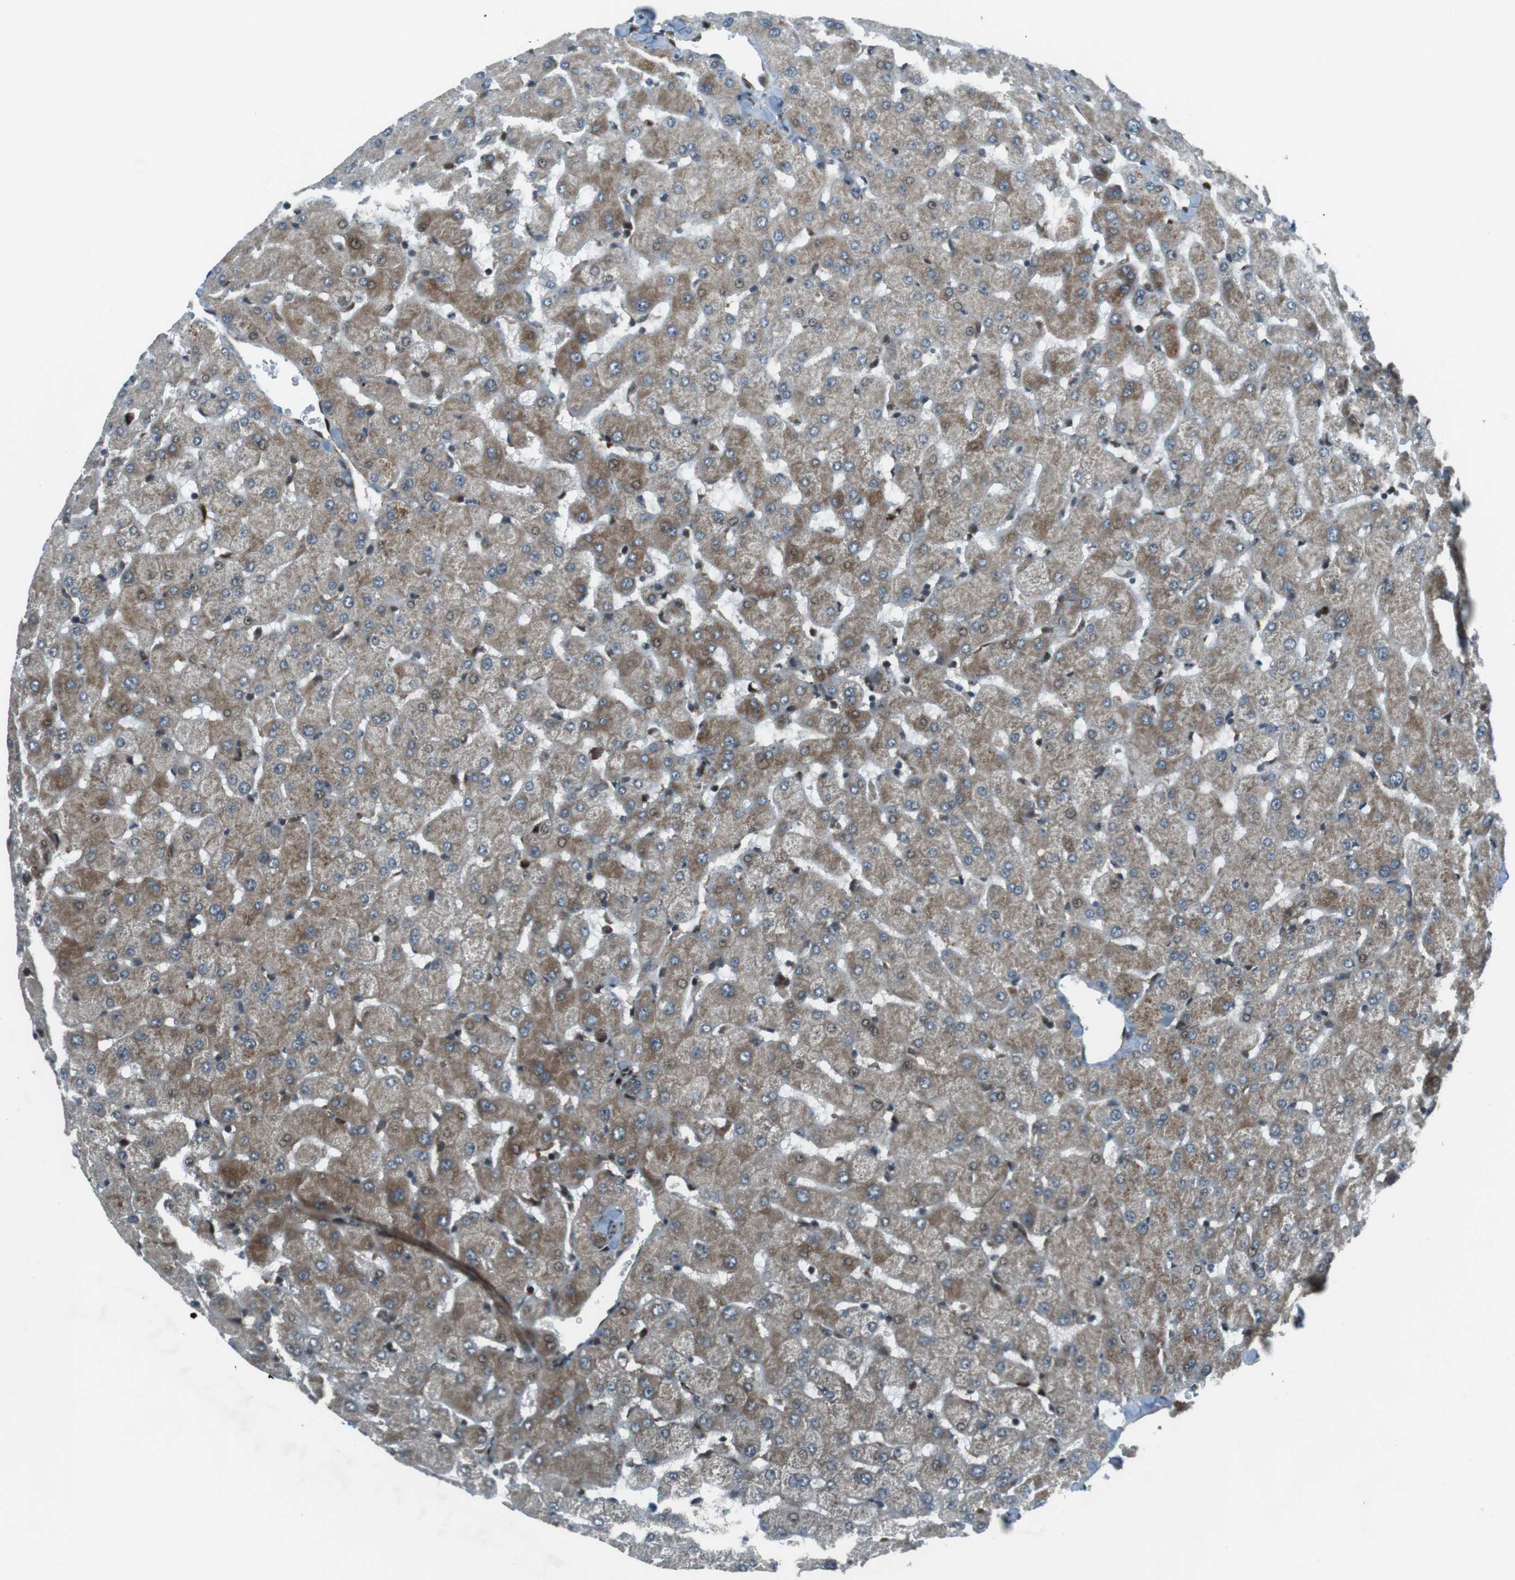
{"staining": {"intensity": "moderate", "quantity": ">75%", "location": "cytoplasmic/membranous"}, "tissue": "liver", "cell_type": "Cholangiocytes", "image_type": "normal", "snomed": [{"axis": "morphology", "description": "Normal tissue, NOS"}, {"axis": "topography", "description": "Liver"}], "caption": "This image demonstrates immunohistochemistry (IHC) staining of benign liver, with medium moderate cytoplasmic/membranous expression in approximately >75% of cholangiocytes.", "gene": "ZNF330", "patient": {"sex": "female", "age": 63}}